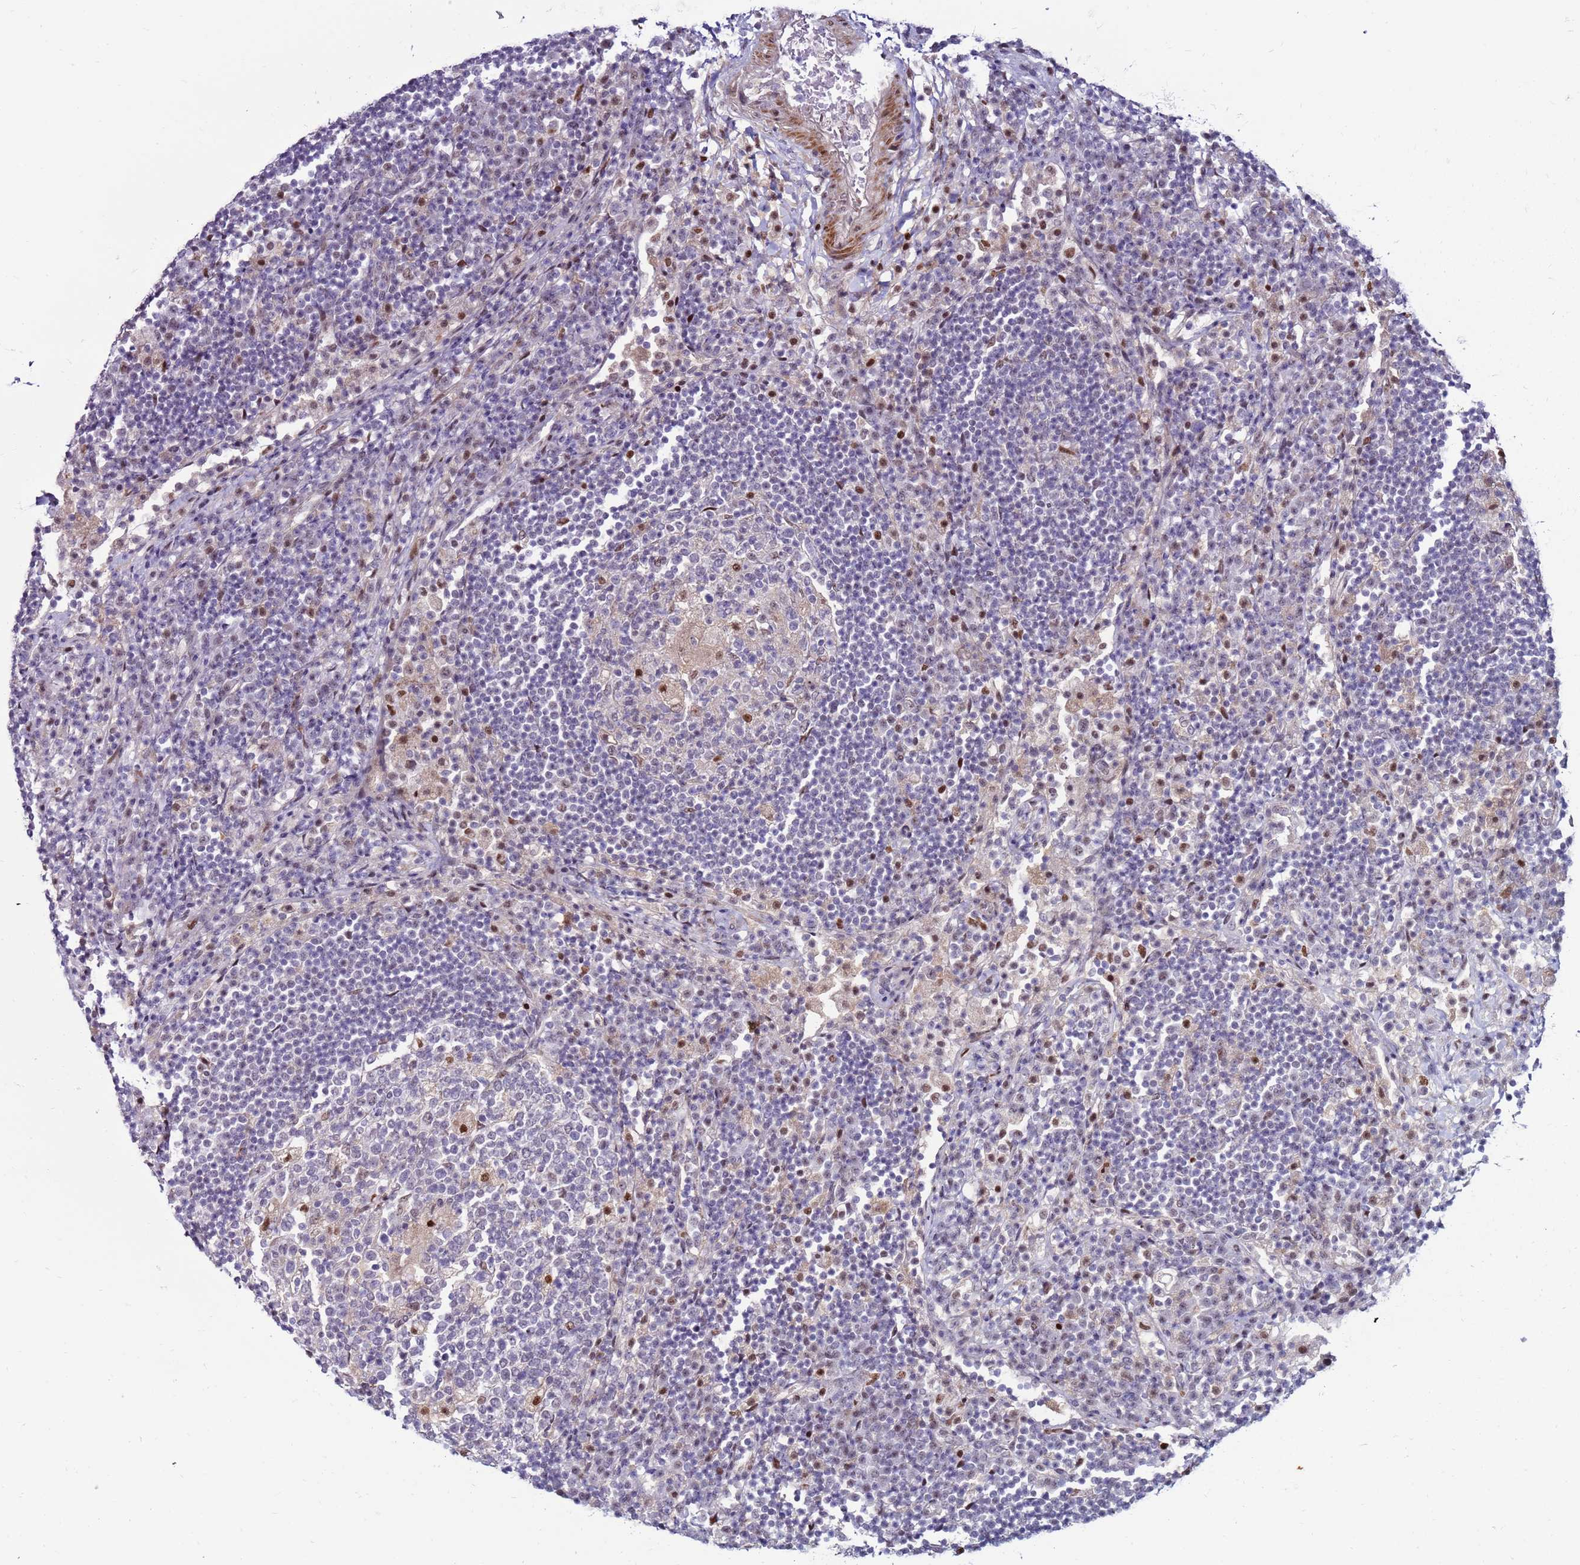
{"staining": {"intensity": "moderate", "quantity": "<25%", "location": "nuclear"}, "tissue": "lymph node", "cell_type": "Germinal center cells", "image_type": "normal", "snomed": [{"axis": "morphology", "description": "Normal tissue, NOS"}, {"axis": "topography", "description": "Lymph node"}], "caption": "Immunohistochemistry micrograph of benign human lymph node stained for a protein (brown), which demonstrates low levels of moderate nuclear positivity in about <25% of germinal center cells.", "gene": "KPNA4", "patient": {"sex": "female", "age": 53}}